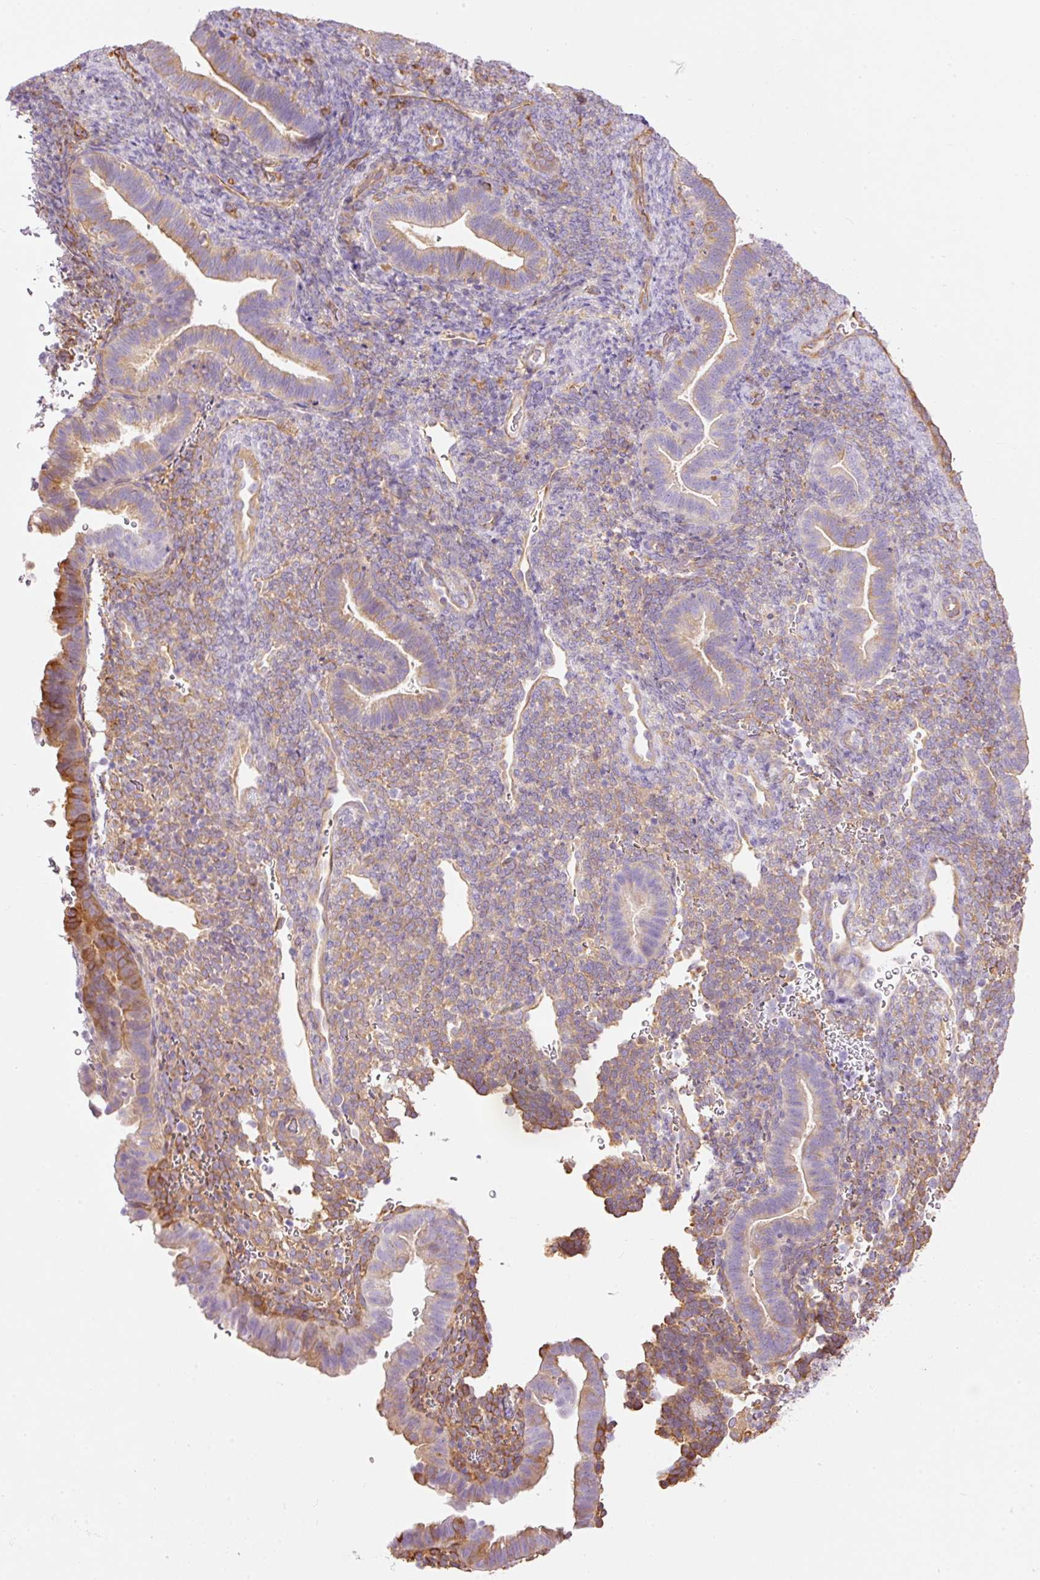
{"staining": {"intensity": "strong", "quantity": "<25%", "location": "cytoplasmic/membranous"}, "tissue": "endometrium", "cell_type": "Cells in endometrial stroma", "image_type": "normal", "snomed": [{"axis": "morphology", "description": "Normal tissue, NOS"}, {"axis": "topography", "description": "Endometrium"}], "caption": "Immunohistochemistry micrograph of benign endometrium stained for a protein (brown), which displays medium levels of strong cytoplasmic/membranous expression in approximately <25% of cells in endometrial stroma.", "gene": "ENSG00000249624", "patient": {"sex": "female", "age": 34}}